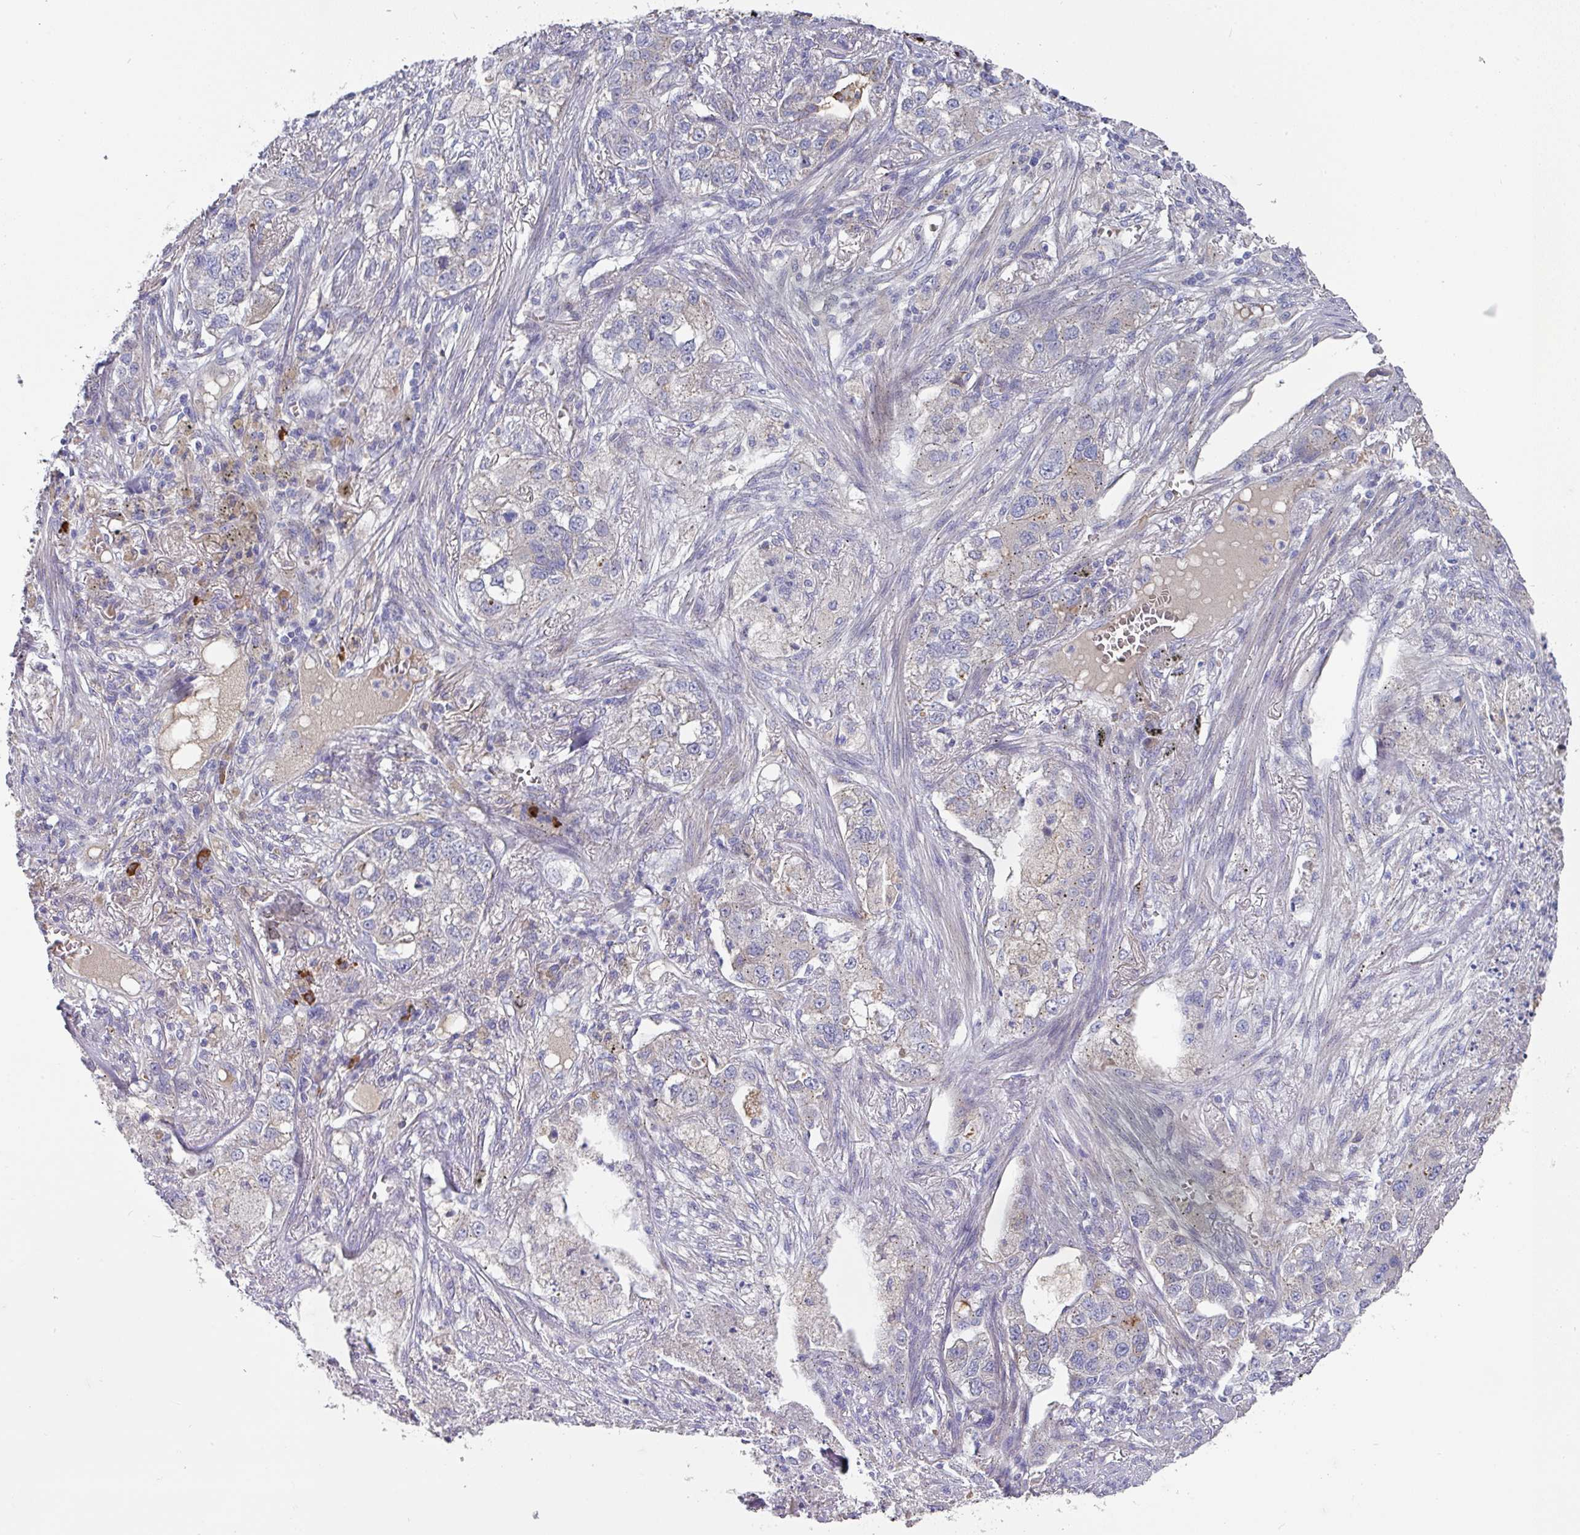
{"staining": {"intensity": "negative", "quantity": "none", "location": "none"}, "tissue": "lung cancer", "cell_type": "Tumor cells", "image_type": "cancer", "snomed": [{"axis": "morphology", "description": "Adenocarcinoma, NOS"}, {"axis": "topography", "description": "Lung"}], "caption": "This is a photomicrograph of immunohistochemistry staining of adenocarcinoma (lung), which shows no expression in tumor cells. (Brightfield microscopy of DAB immunohistochemistry at high magnification).", "gene": "IL4R", "patient": {"sex": "male", "age": 49}}